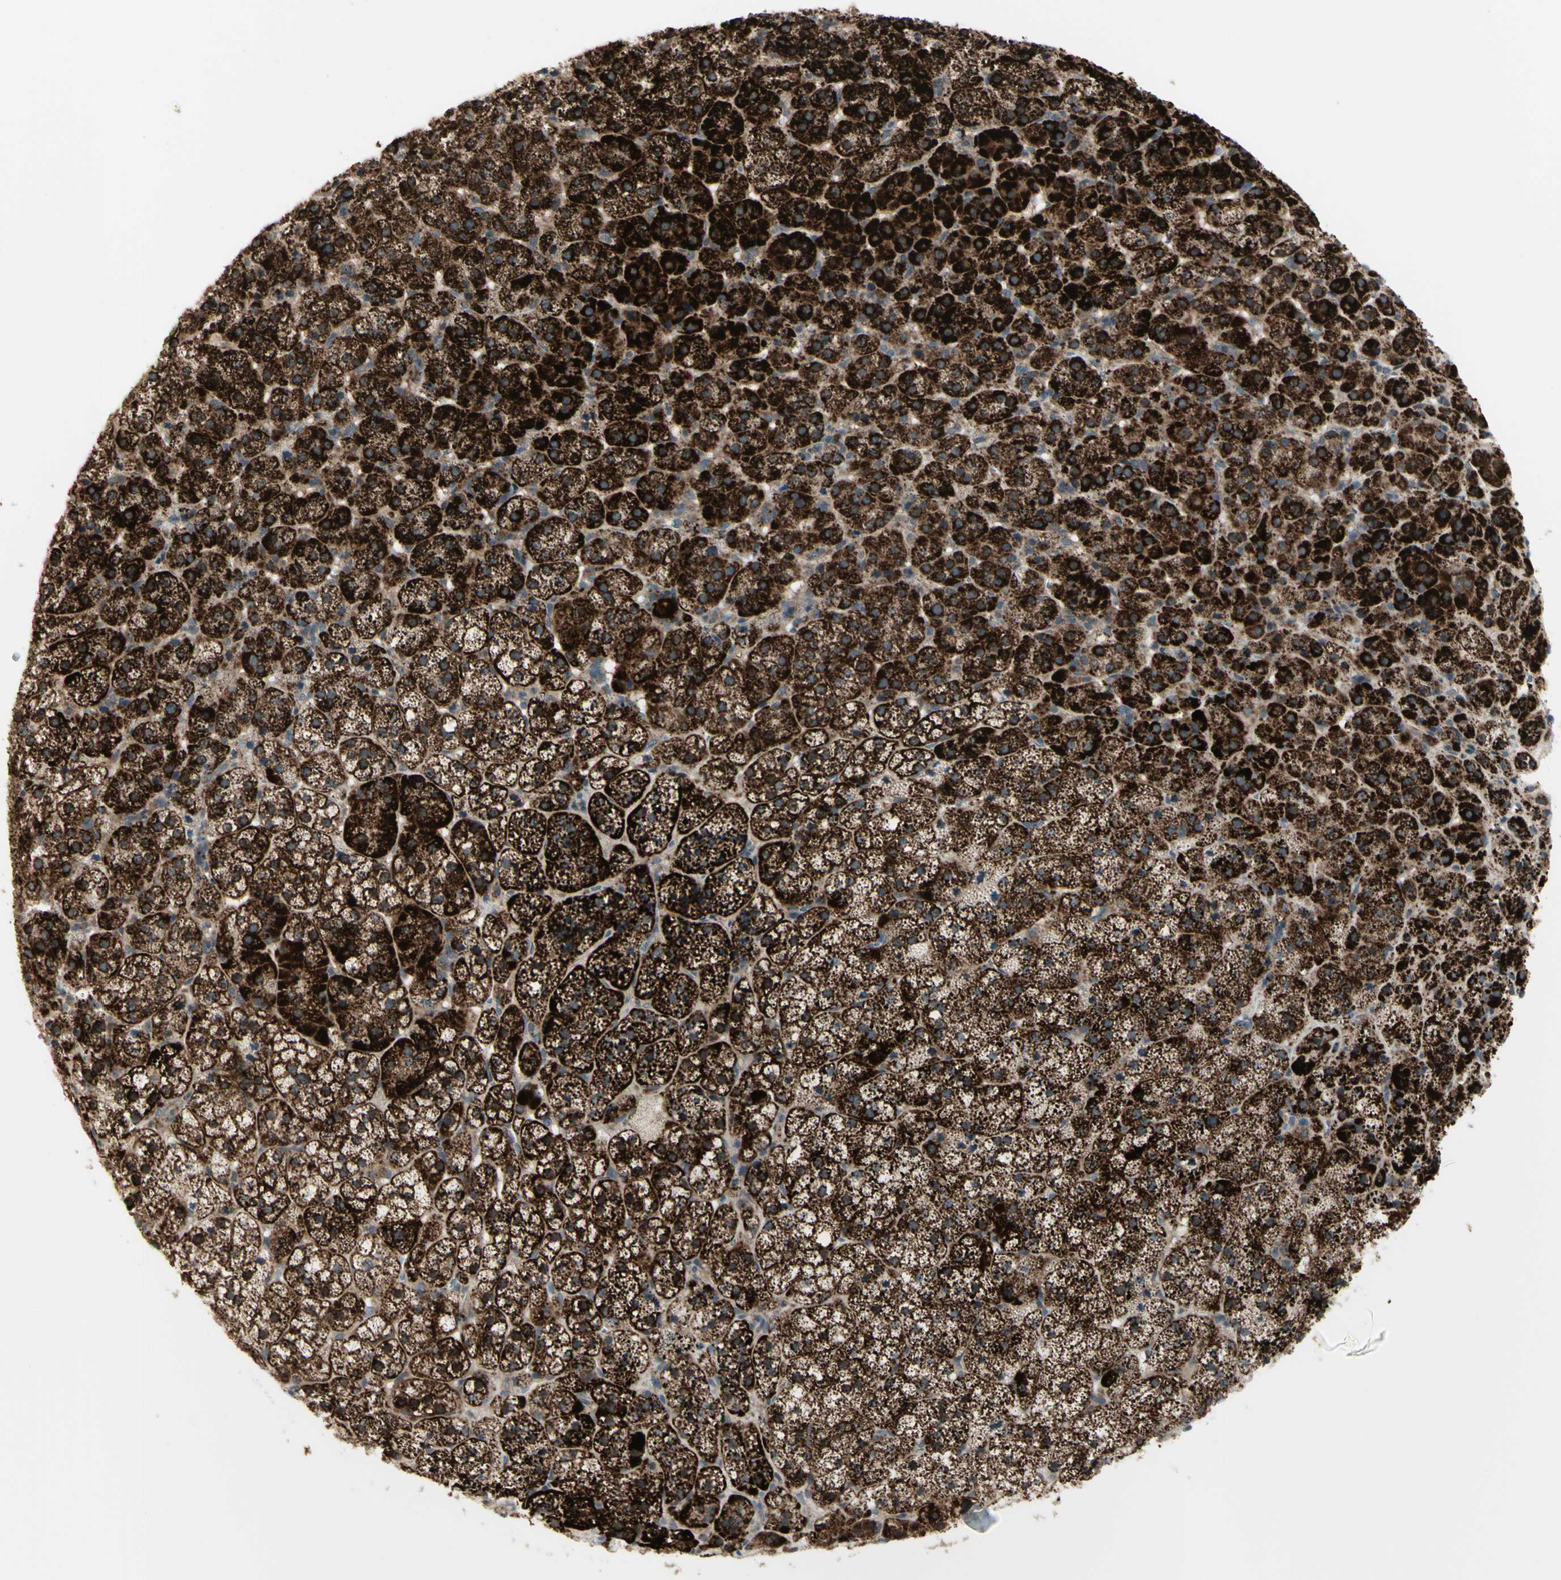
{"staining": {"intensity": "strong", "quantity": ">75%", "location": "cytoplasmic/membranous"}, "tissue": "adrenal gland", "cell_type": "Glandular cells", "image_type": "normal", "snomed": [{"axis": "morphology", "description": "Normal tissue, NOS"}, {"axis": "topography", "description": "Adrenal gland"}], "caption": "Glandular cells demonstrate high levels of strong cytoplasmic/membranous staining in approximately >75% of cells in benign human adrenal gland.", "gene": "OSTM1", "patient": {"sex": "female", "age": 57}}